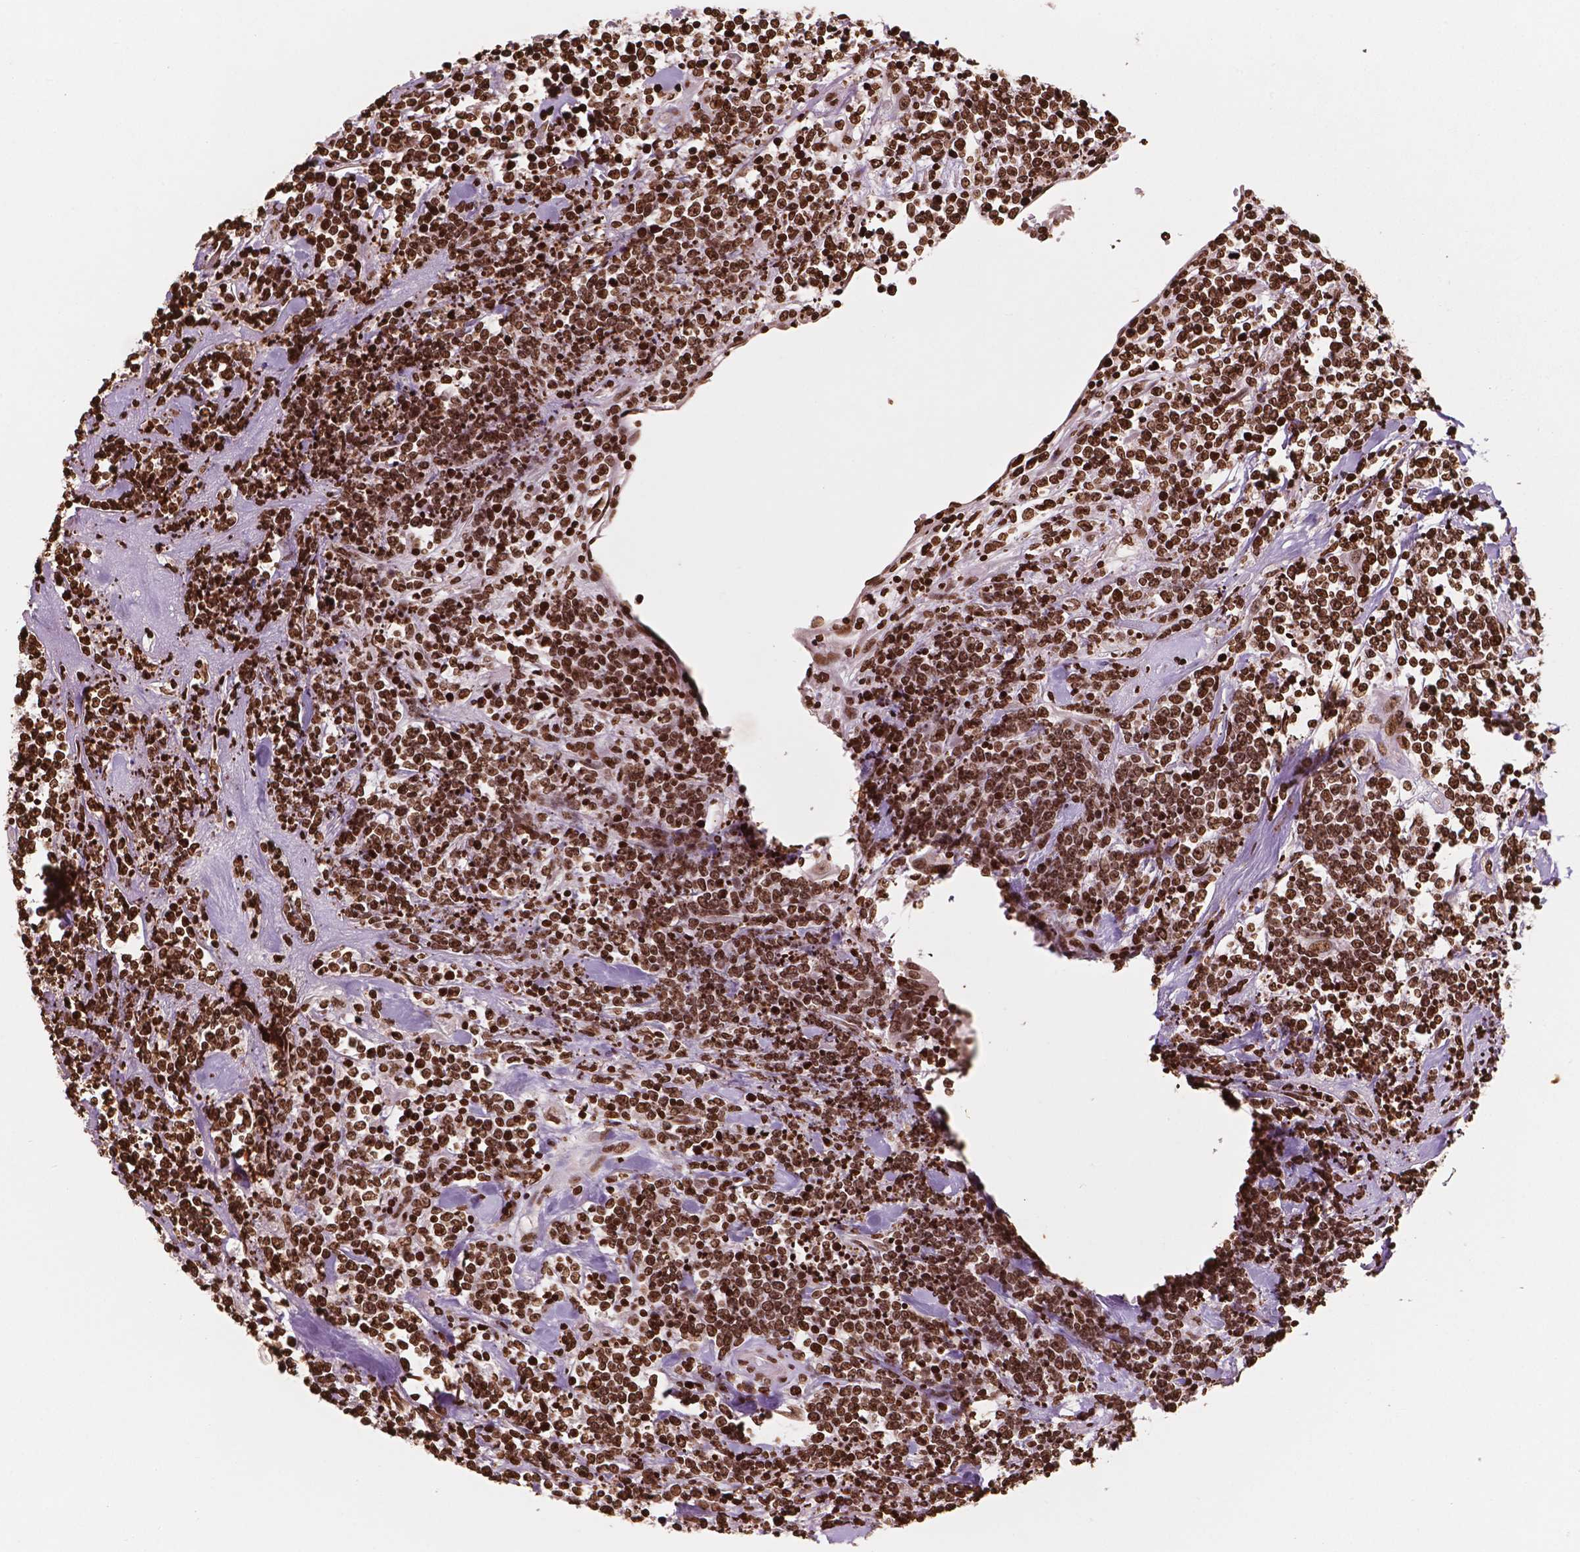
{"staining": {"intensity": "strong", "quantity": ">75%", "location": "nuclear"}, "tissue": "lymphoma", "cell_type": "Tumor cells", "image_type": "cancer", "snomed": [{"axis": "morphology", "description": "Malignant lymphoma, non-Hodgkin's type, High grade"}, {"axis": "topography", "description": "Colon"}], "caption": "IHC histopathology image of neoplastic tissue: lymphoma stained using IHC shows high levels of strong protein expression localized specifically in the nuclear of tumor cells, appearing as a nuclear brown color.", "gene": "H3C7", "patient": {"sex": "male", "age": 82}}